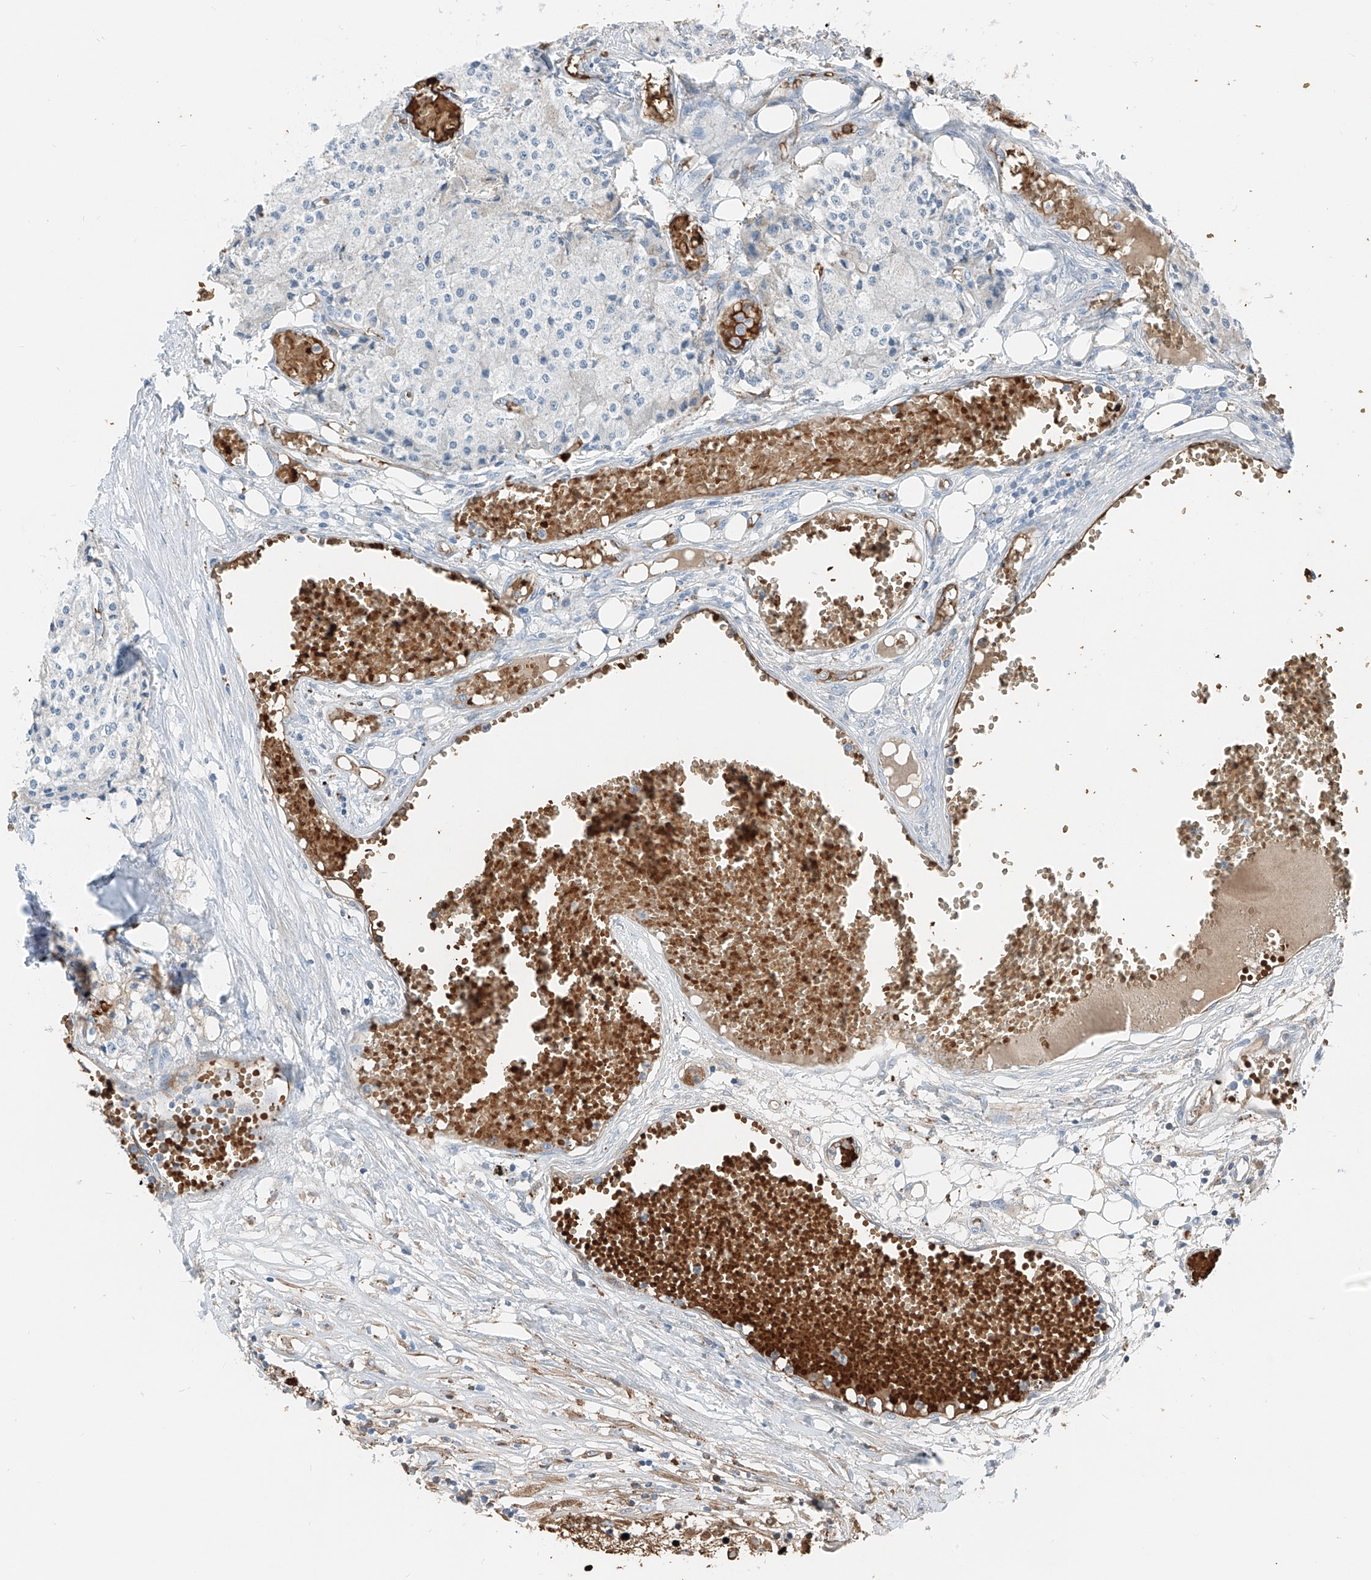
{"staining": {"intensity": "negative", "quantity": "none", "location": "none"}, "tissue": "carcinoid", "cell_type": "Tumor cells", "image_type": "cancer", "snomed": [{"axis": "morphology", "description": "Carcinoid, malignant, NOS"}, {"axis": "topography", "description": "Colon"}], "caption": "An image of carcinoid stained for a protein reveals no brown staining in tumor cells.", "gene": "PRSS23", "patient": {"sex": "female", "age": 52}}